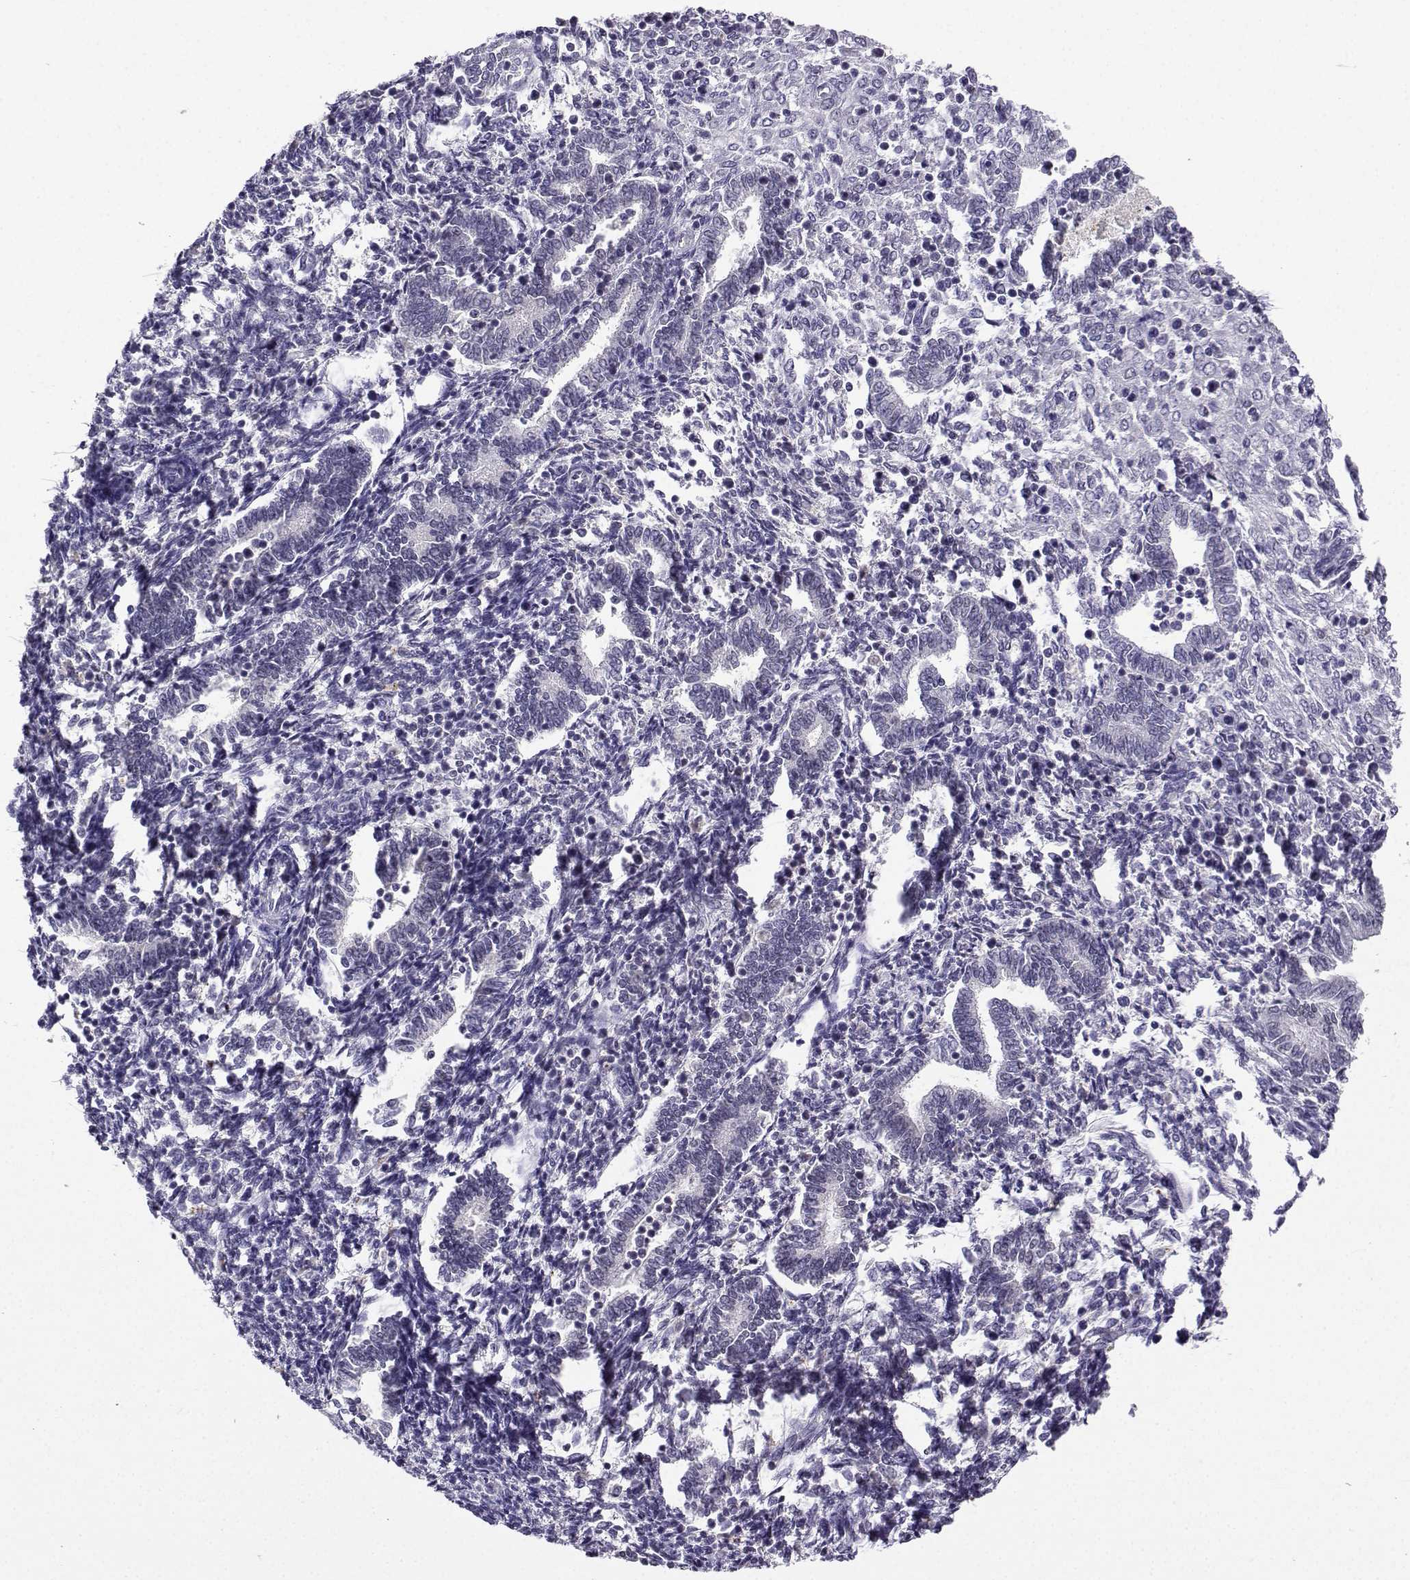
{"staining": {"intensity": "negative", "quantity": "none", "location": "none"}, "tissue": "endometrium", "cell_type": "Cells in endometrial stroma", "image_type": "normal", "snomed": [{"axis": "morphology", "description": "Normal tissue, NOS"}, {"axis": "topography", "description": "Endometrium"}], "caption": "This is an IHC histopathology image of benign endometrium. There is no expression in cells in endometrial stroma.", "gene": "LRFN2", "patient": {"sex": "female", "age": 42}}